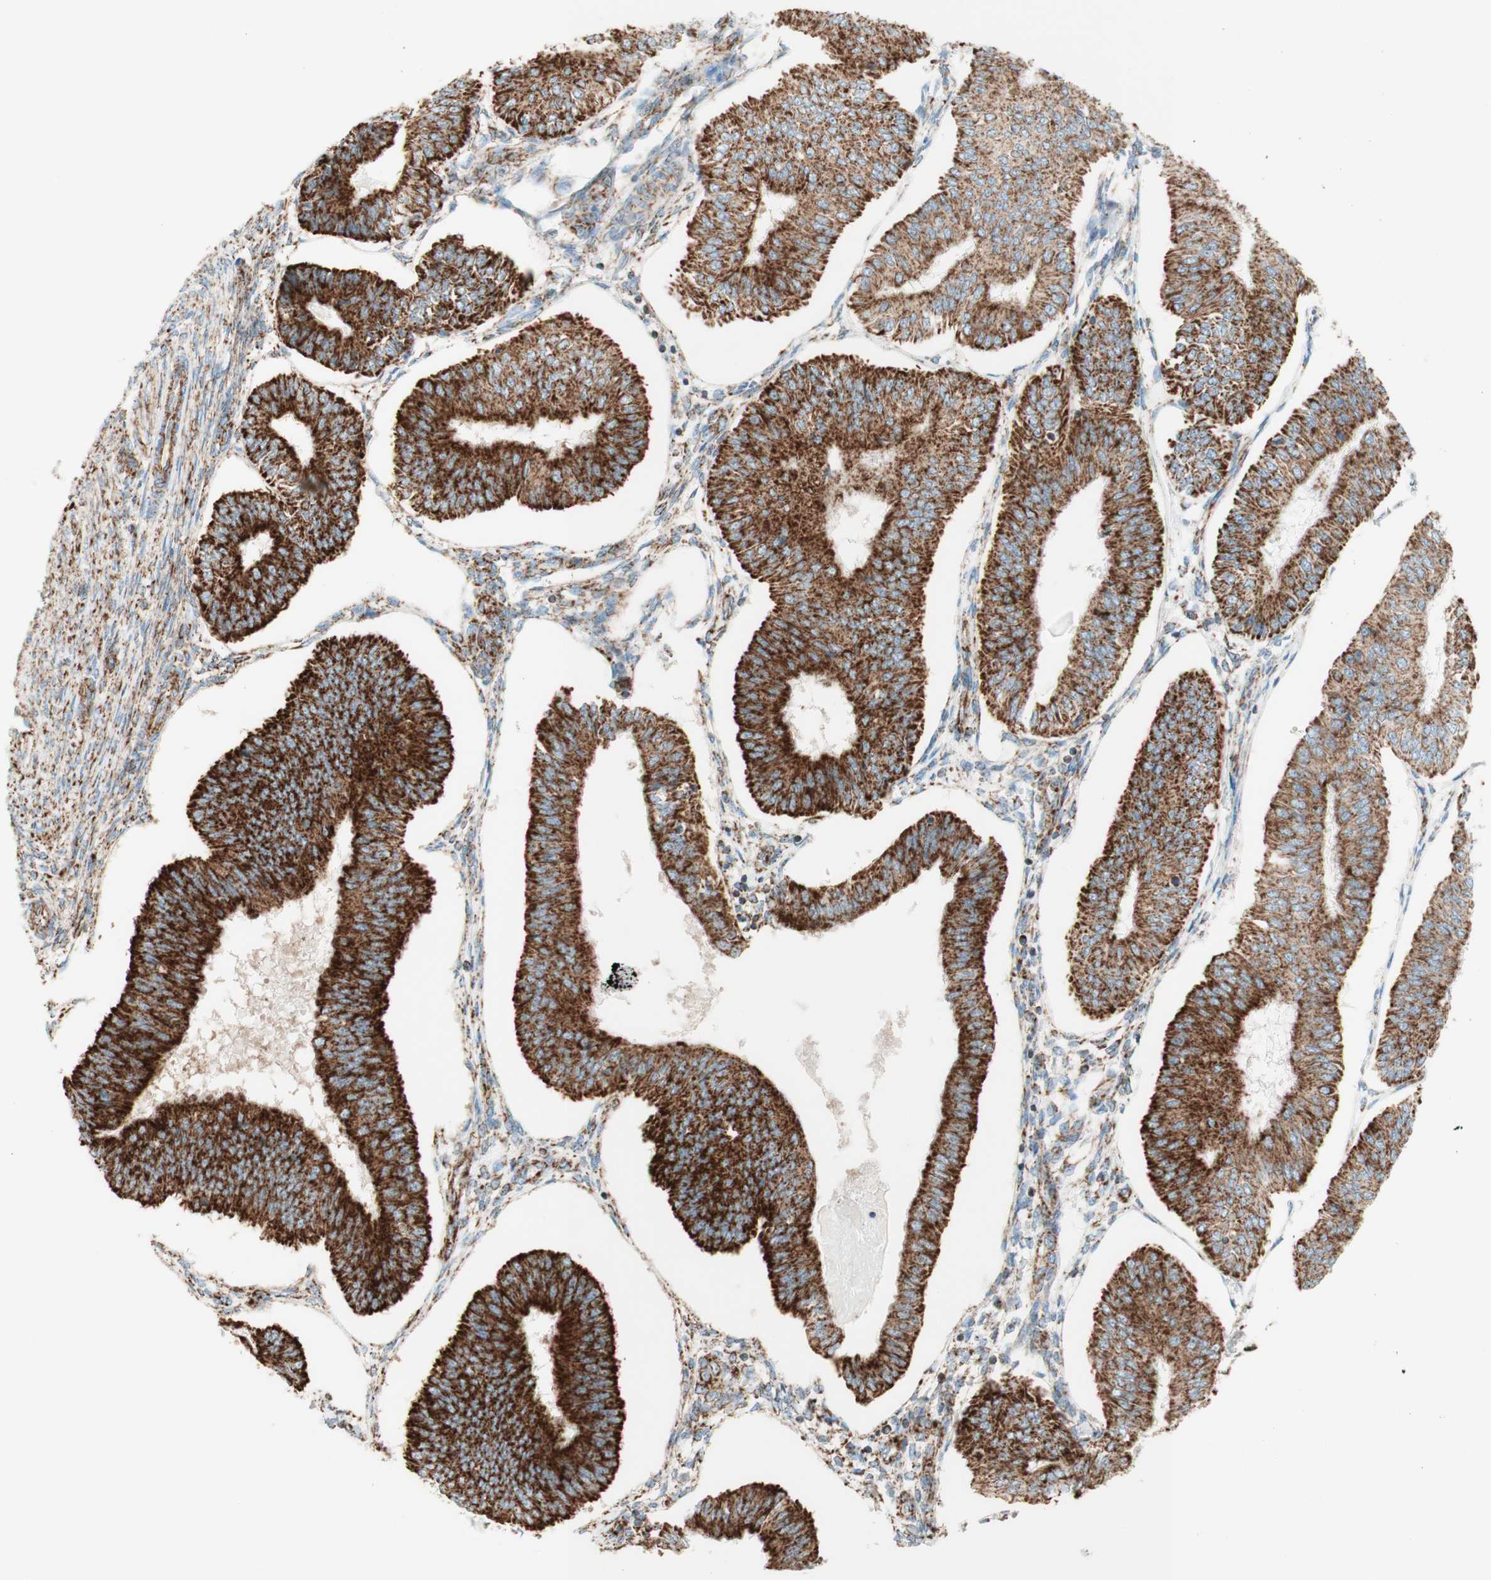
{"staining": {"intensity": "strong", "quantity": ">75%", "location": "cytoplasmic/membranous"}, "tissue": "endometrial cancer", "cell_type": "Tumor cells", "image_type": "cancer", "snomed": [{"axis": "morphology", "description": "Adenocarcinoma, NOS"}, {"axis": "topography", "description": "Endometrium"}], "caption": "Endometrial adenocarcinoma stained with a brown dye shows strong cytoplasmic/membranous positive staining in approximately >75% of tumor cells.", "gene": "TOMM20", "patient": {"sex": "female", "age": 58}}